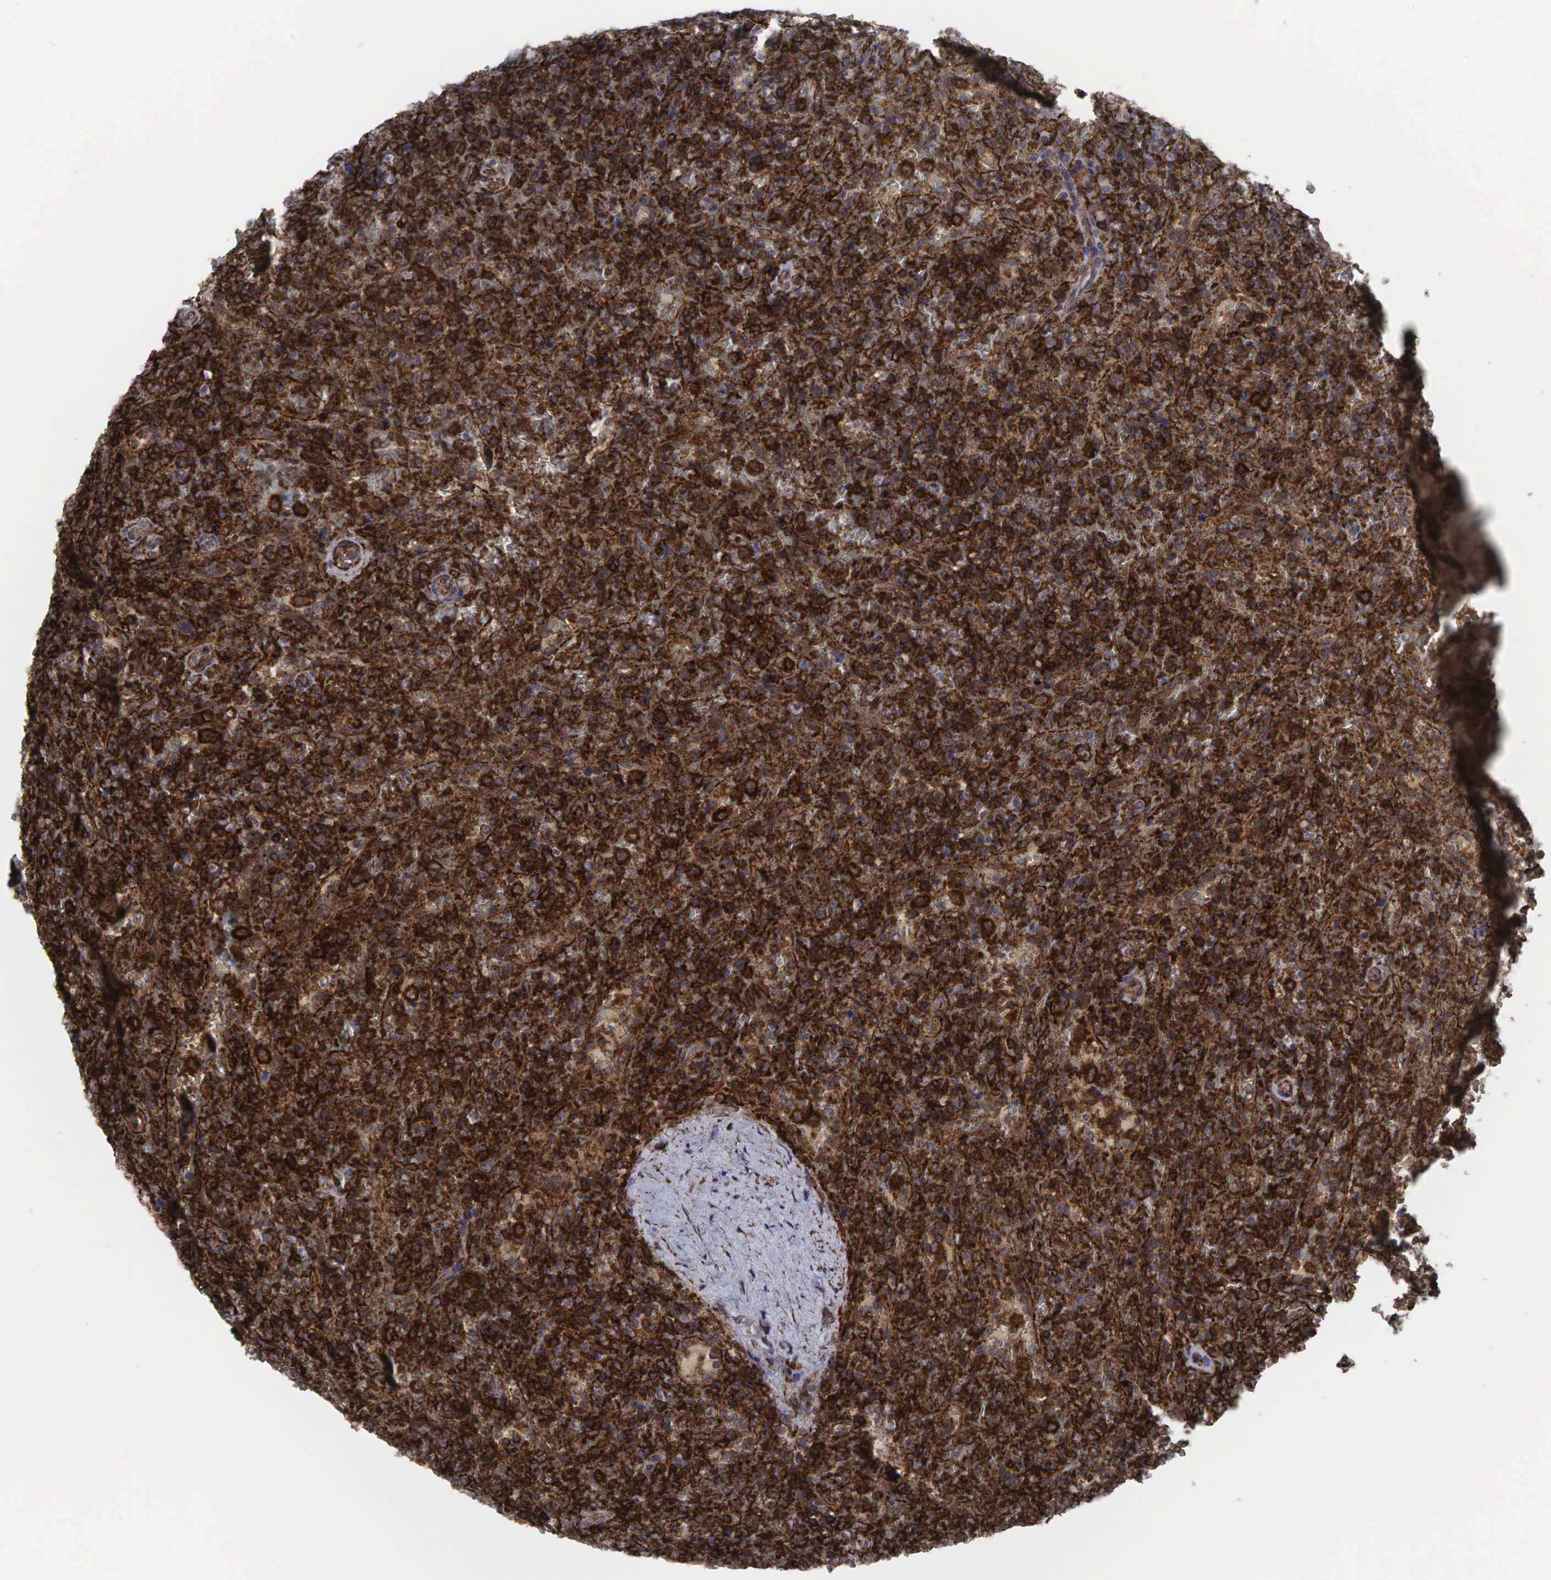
{"staining": {"intensity": "strong", "quantity": ">75%", "location": "cytoplasmic/membranous"}, "tissue": "lymphoma", "cell_type": "Tumor cells", "image_type": "cancer", "snomed": [{"axis": "morphology", "description": "Malignant lymphoma, non-Hodgkin's type, High grade"}, {"axis": "topography", "description": "Spleen"}, {"axis": "topography", "description": "Lymph node"}], "caption": "High-grade malignant lymphoma, non-Hodgkin's type stained for a protein exhibits strong cytoplasmic/membranous positivity in tumor cells. The staining was performed using DAB (3,3'-diaminobenzidine), with brown indicating positive protein expression. Nuclei are stained blue with hematoxylin.", "gene": "GPRASP1", "patient": {"sex": "female", "age": 70}}